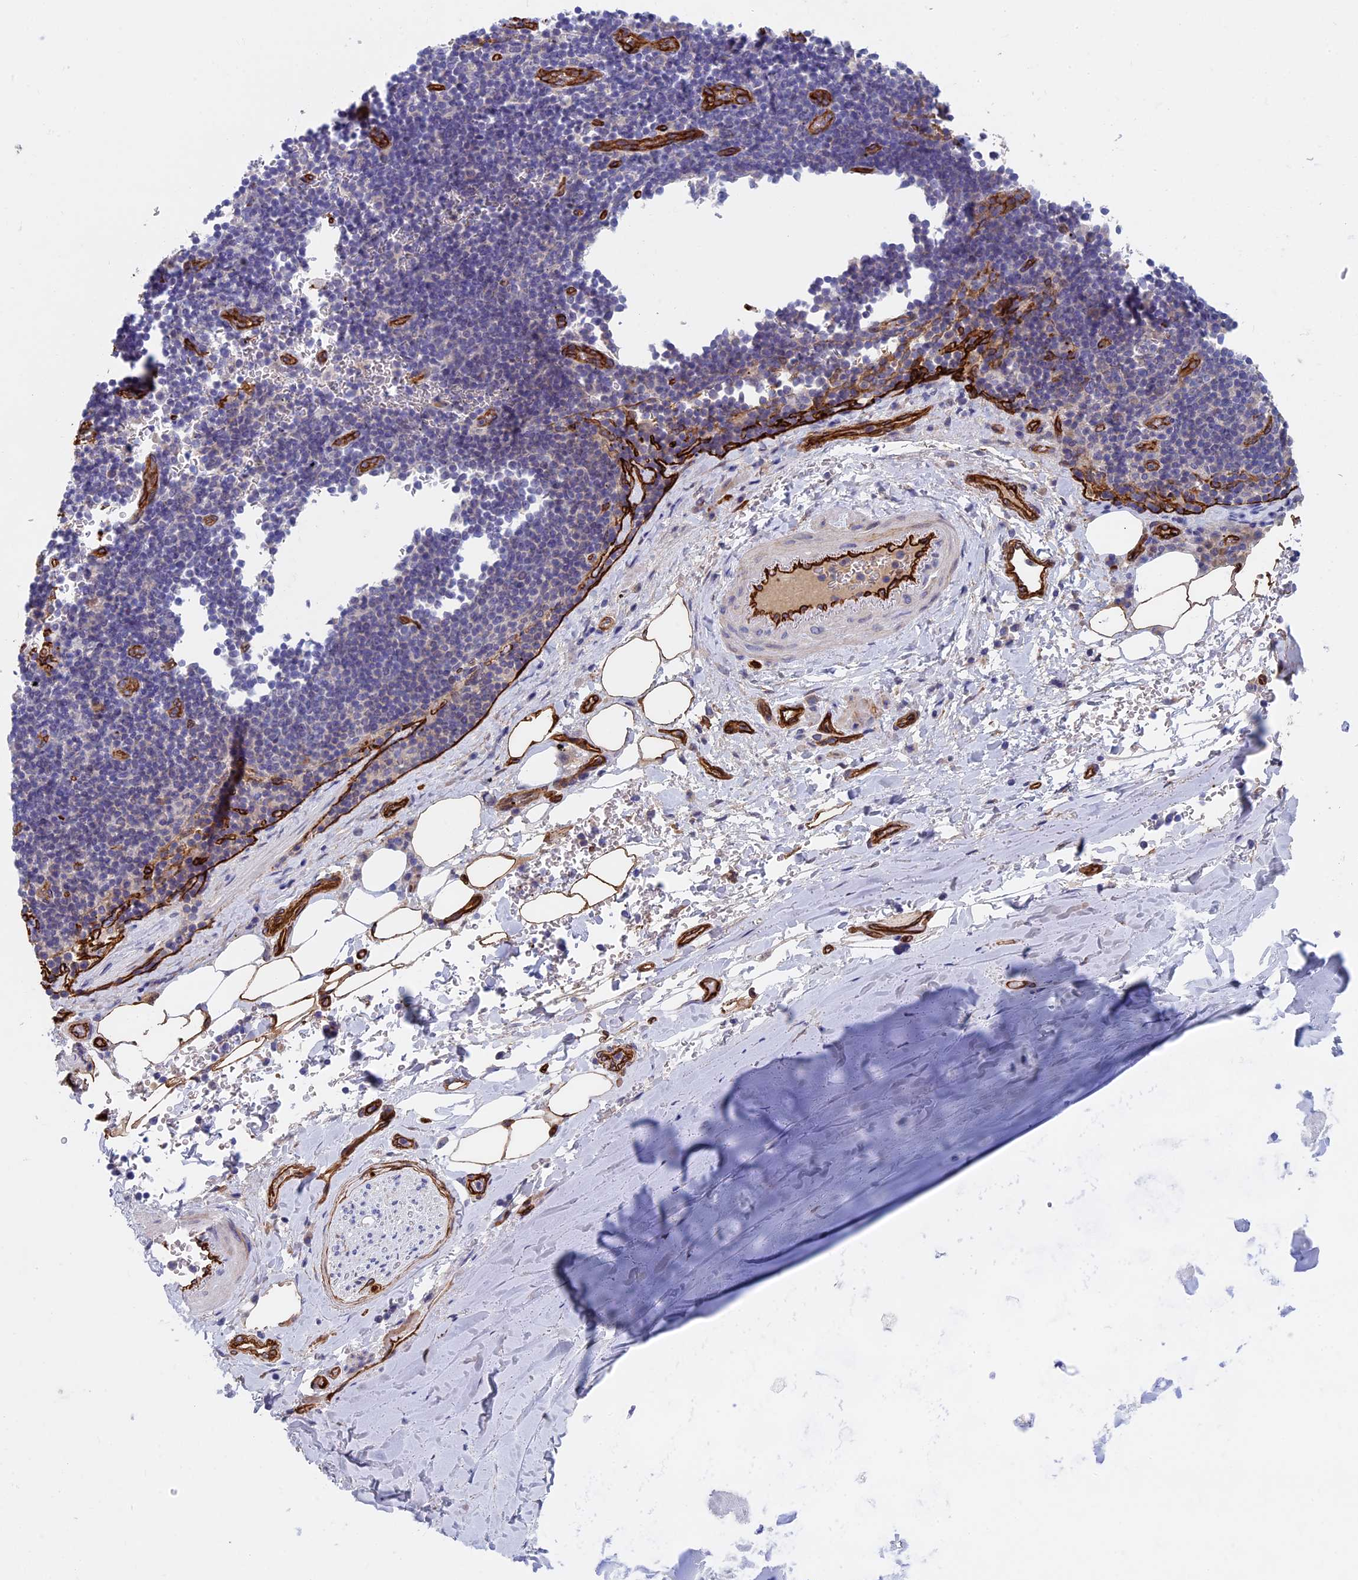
{"staining": {"intensity": "moderate", "quantity": "<25%", "location": "cytoplasmic/membranous"}, "tissue": "adipose tissue", "cell_type": "Adipocytes", "image_type": "normal", "snomed": [{"axis": "morphology", "description": "Normal tissue, NOS"}, {"axis": "topography", "description": "Lymph node"}, {"axis": "topography", "description": "Cartilage tissue"}, {"axis": "topography", "description": "Bronchus"}], "caption": "The photomicrograph shows a brown stain indicating the presence of a protein in the cytoplasmic/membranous of adipocytes in adipose tissue. Immunohistochemistry (ihc) stains the protein of interest in brown and the nuclei are stained blue.", "gene": "INSYN1", "patient": {"sex": "male", "age": 63}}